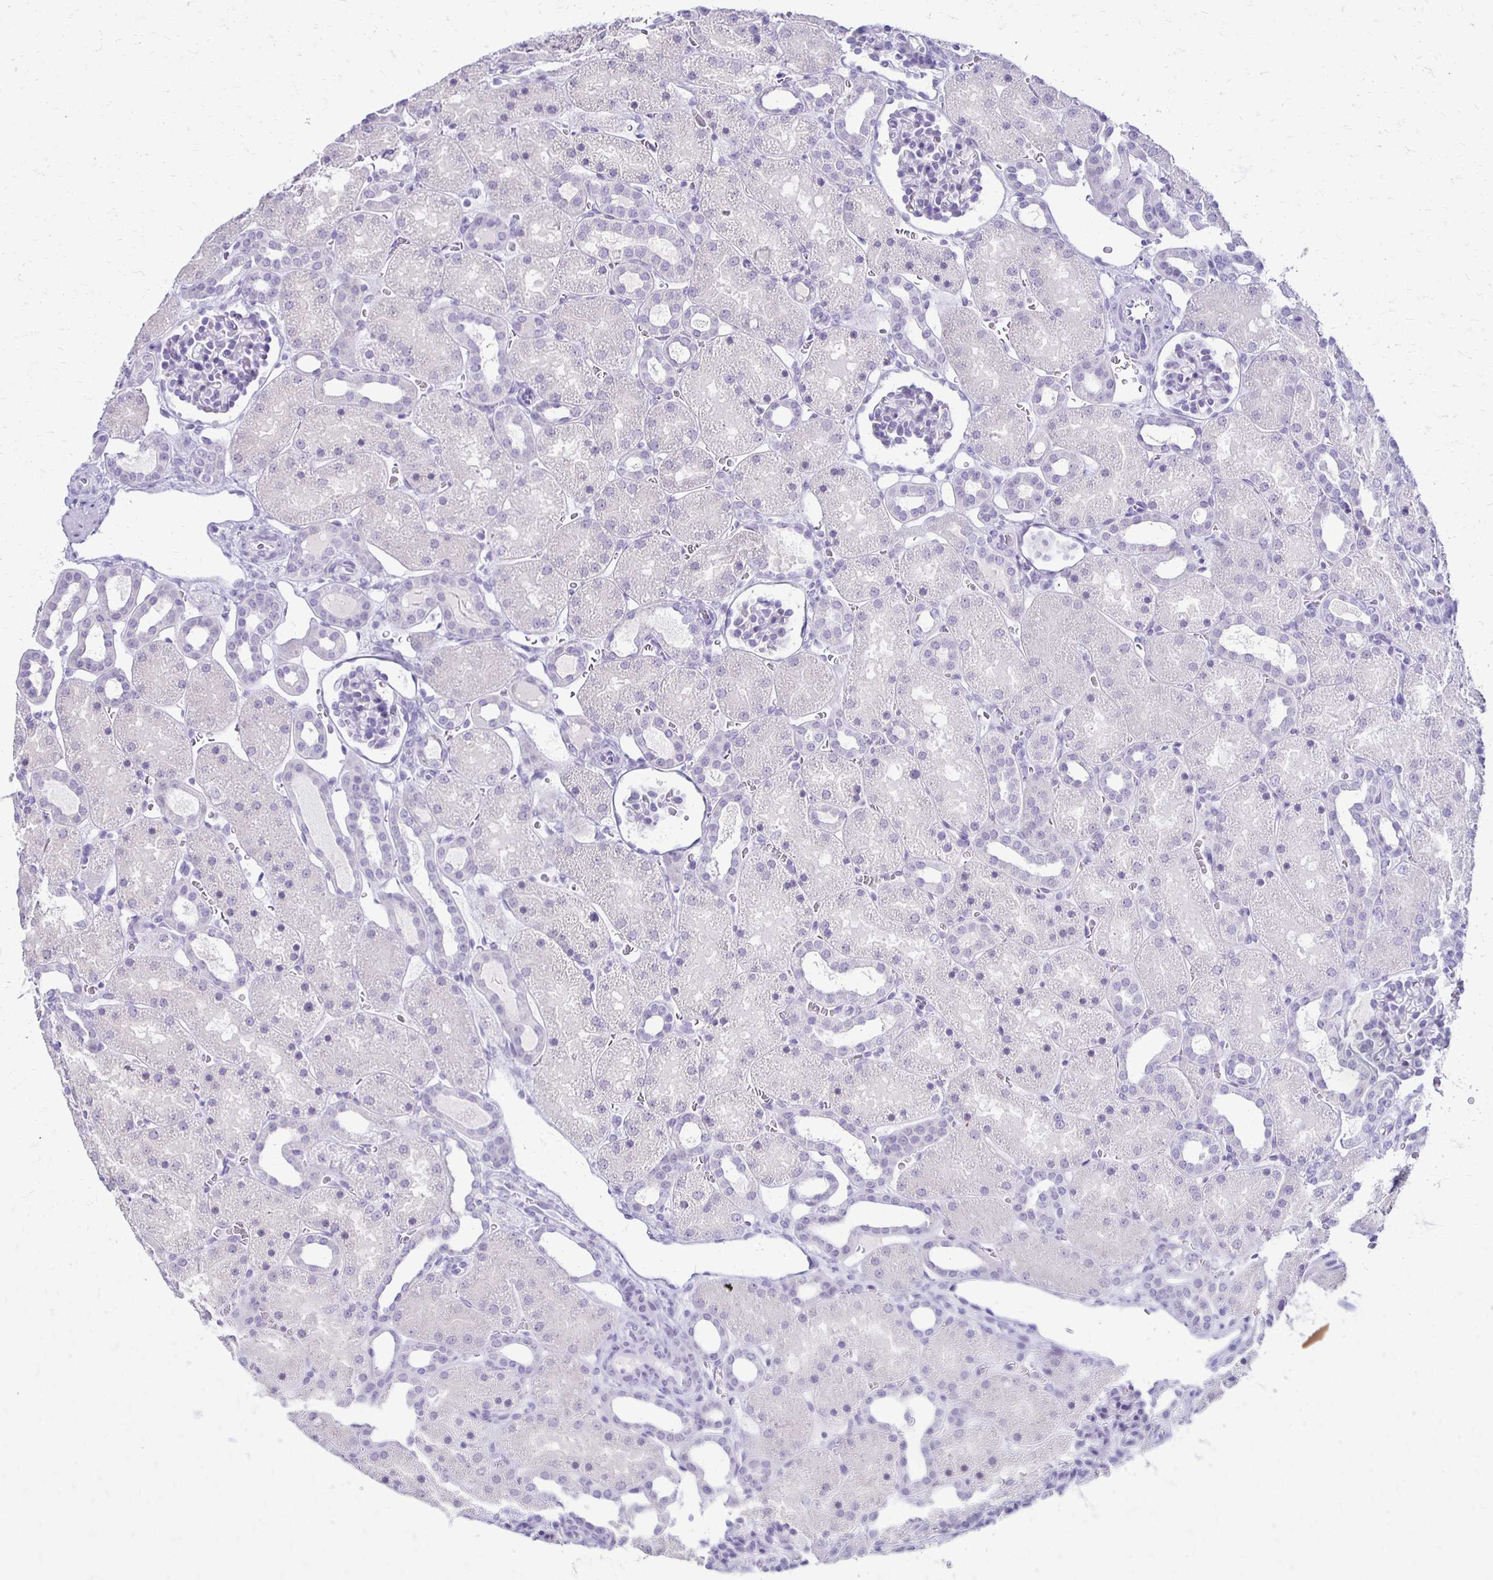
{"staining": {"intensity": "negative", "quantity": "none", "location": "none"}, "tissue": "kidney", "cell_type": "Cells in glomeruli", "image_type": "normal", "snomed": [{"axis": "morphology", "description": "Normal tissue, NOS"}, {"axis": "topography", "description": "Kidney"}], "caption": "Kidney was stained to show a protein in brown. There is no significant staining in cells in glomeruli. (Brightfield microscopy of DAB IHC at high magnification).", "gene": "RYR1", "patient": {"sex": "male", "age": 2}}